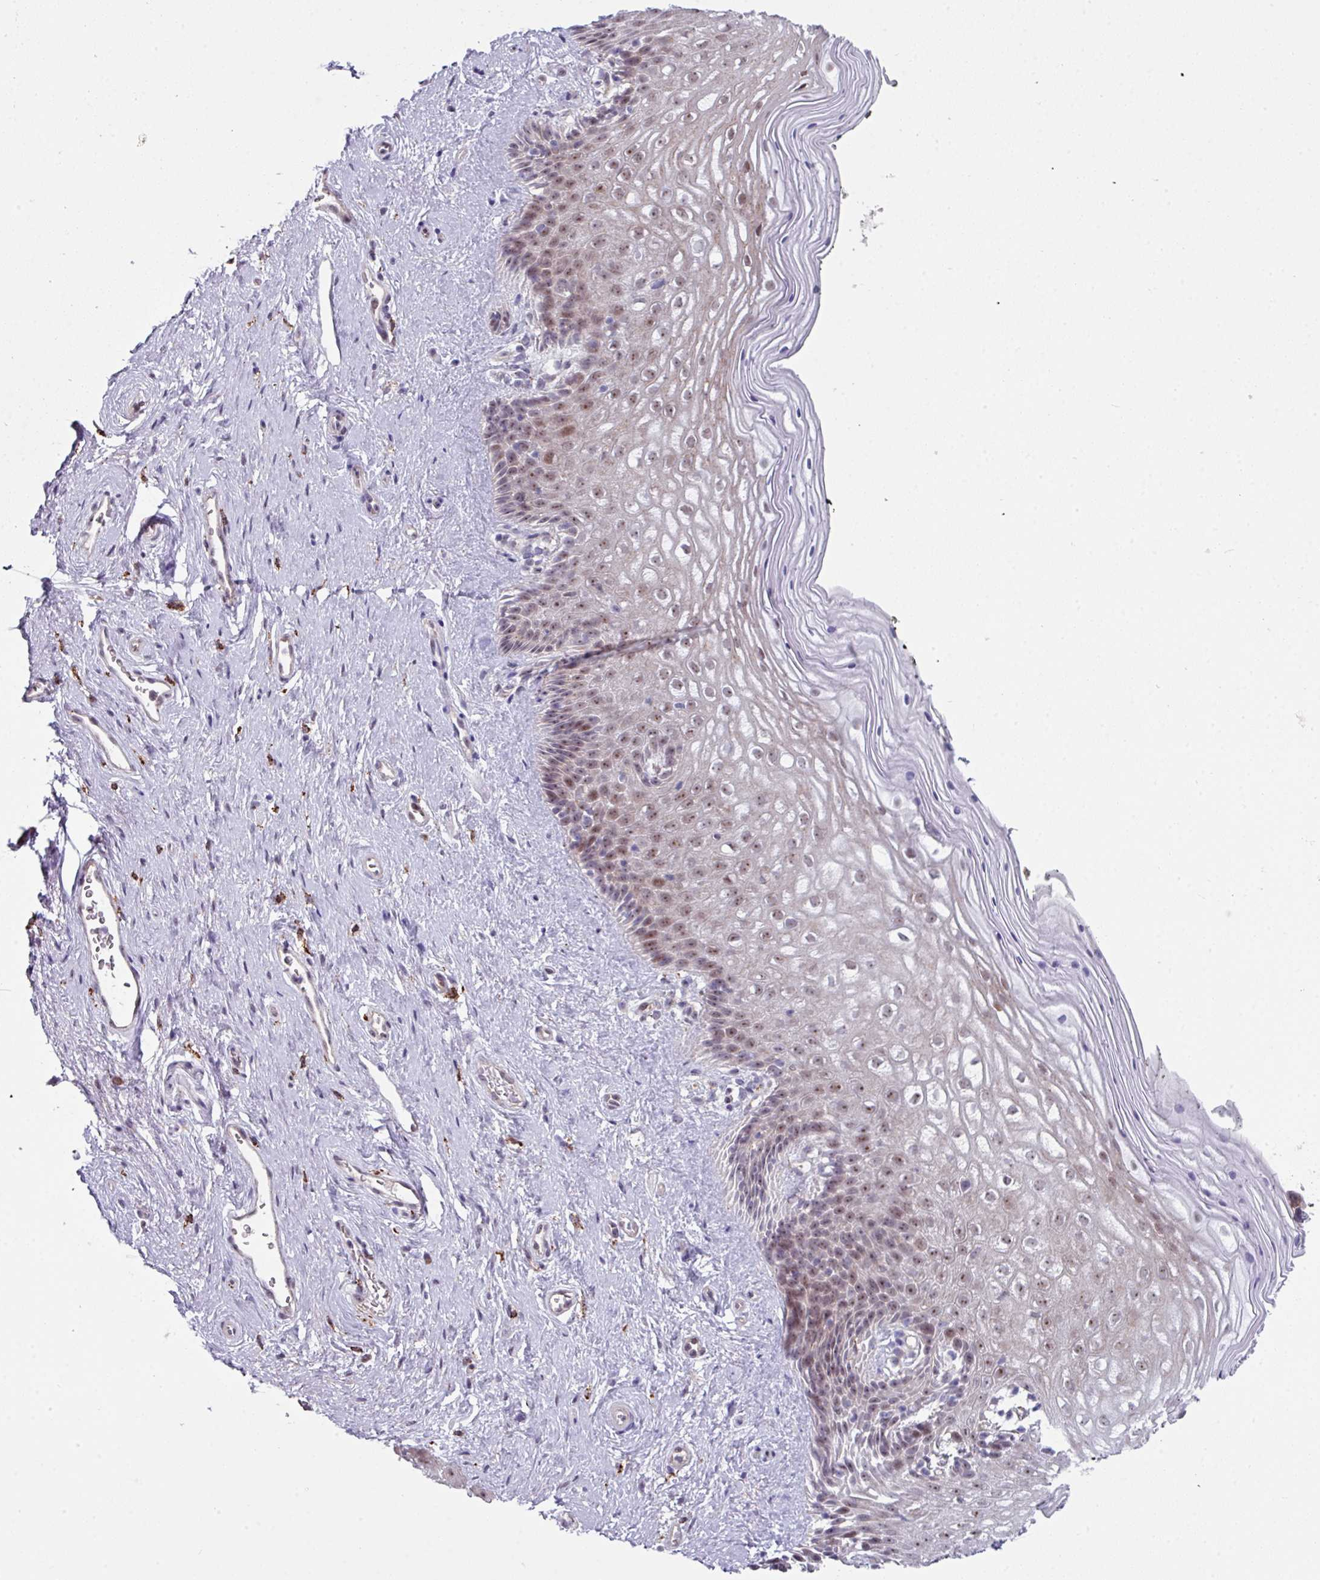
{"staining": {"intensity": "moderate", "quantity": "25%-75%", "location": "nuclear"}, "tissue": "vagina", "cell_type": "Squamous epithelial cells", "image_type": "normal", "snomed": [{"axis": "morphology", "description": "Normal tissue, NOS"}, {"axis": "topography", "description": "Vagina"}], "caption": "High-power microscopy captured an IHC photomicrograph of normal vagina, revealing moderate nuclear staining in approximately 25%-75% of squamous epithelial cells.", "gene": "BMS1", "patient": {"sex": "female", "age": 47}}